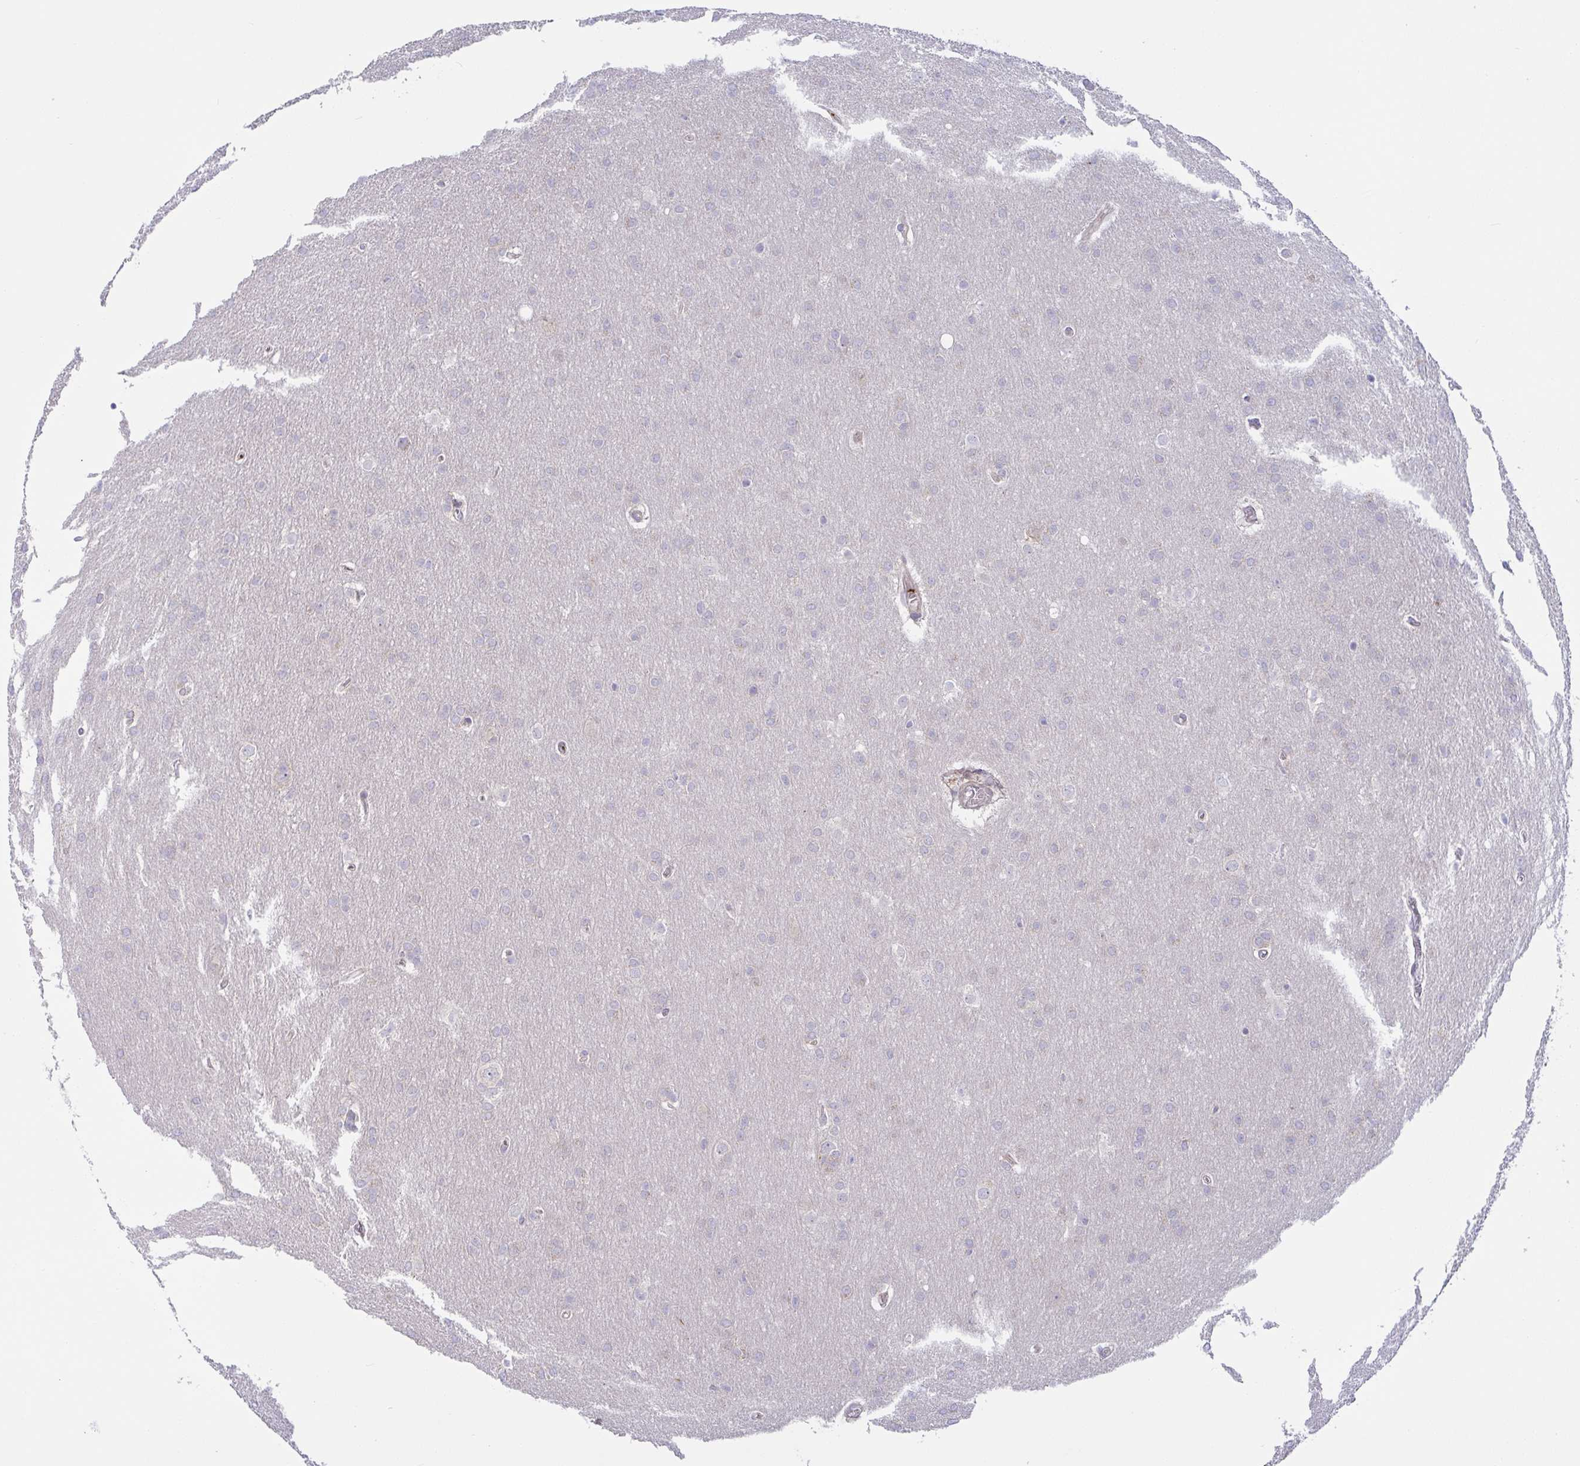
{"staining": {"intensity": "negative", "quantity": "none", "location": "none"}, "tissue": "glioma", "cell_type": "Tumor cells", "image_type": "cancer", "snomed": [{"axis": "morphology", "description": "Glioma, malignant, Low grade"}, {"axis": "topography", "description": "Brain"}], "caption": "A photomicrograph of human low-grade glioma (malignant) is negative for staining in tumor cells. (Stains: DAB immunohistochemistry with hematoxylin counter stain, Microscopy: brightfield microscopy at high magnification).", "gene": "MRPS2", "patient": {"sex": "female", "age": 32}}